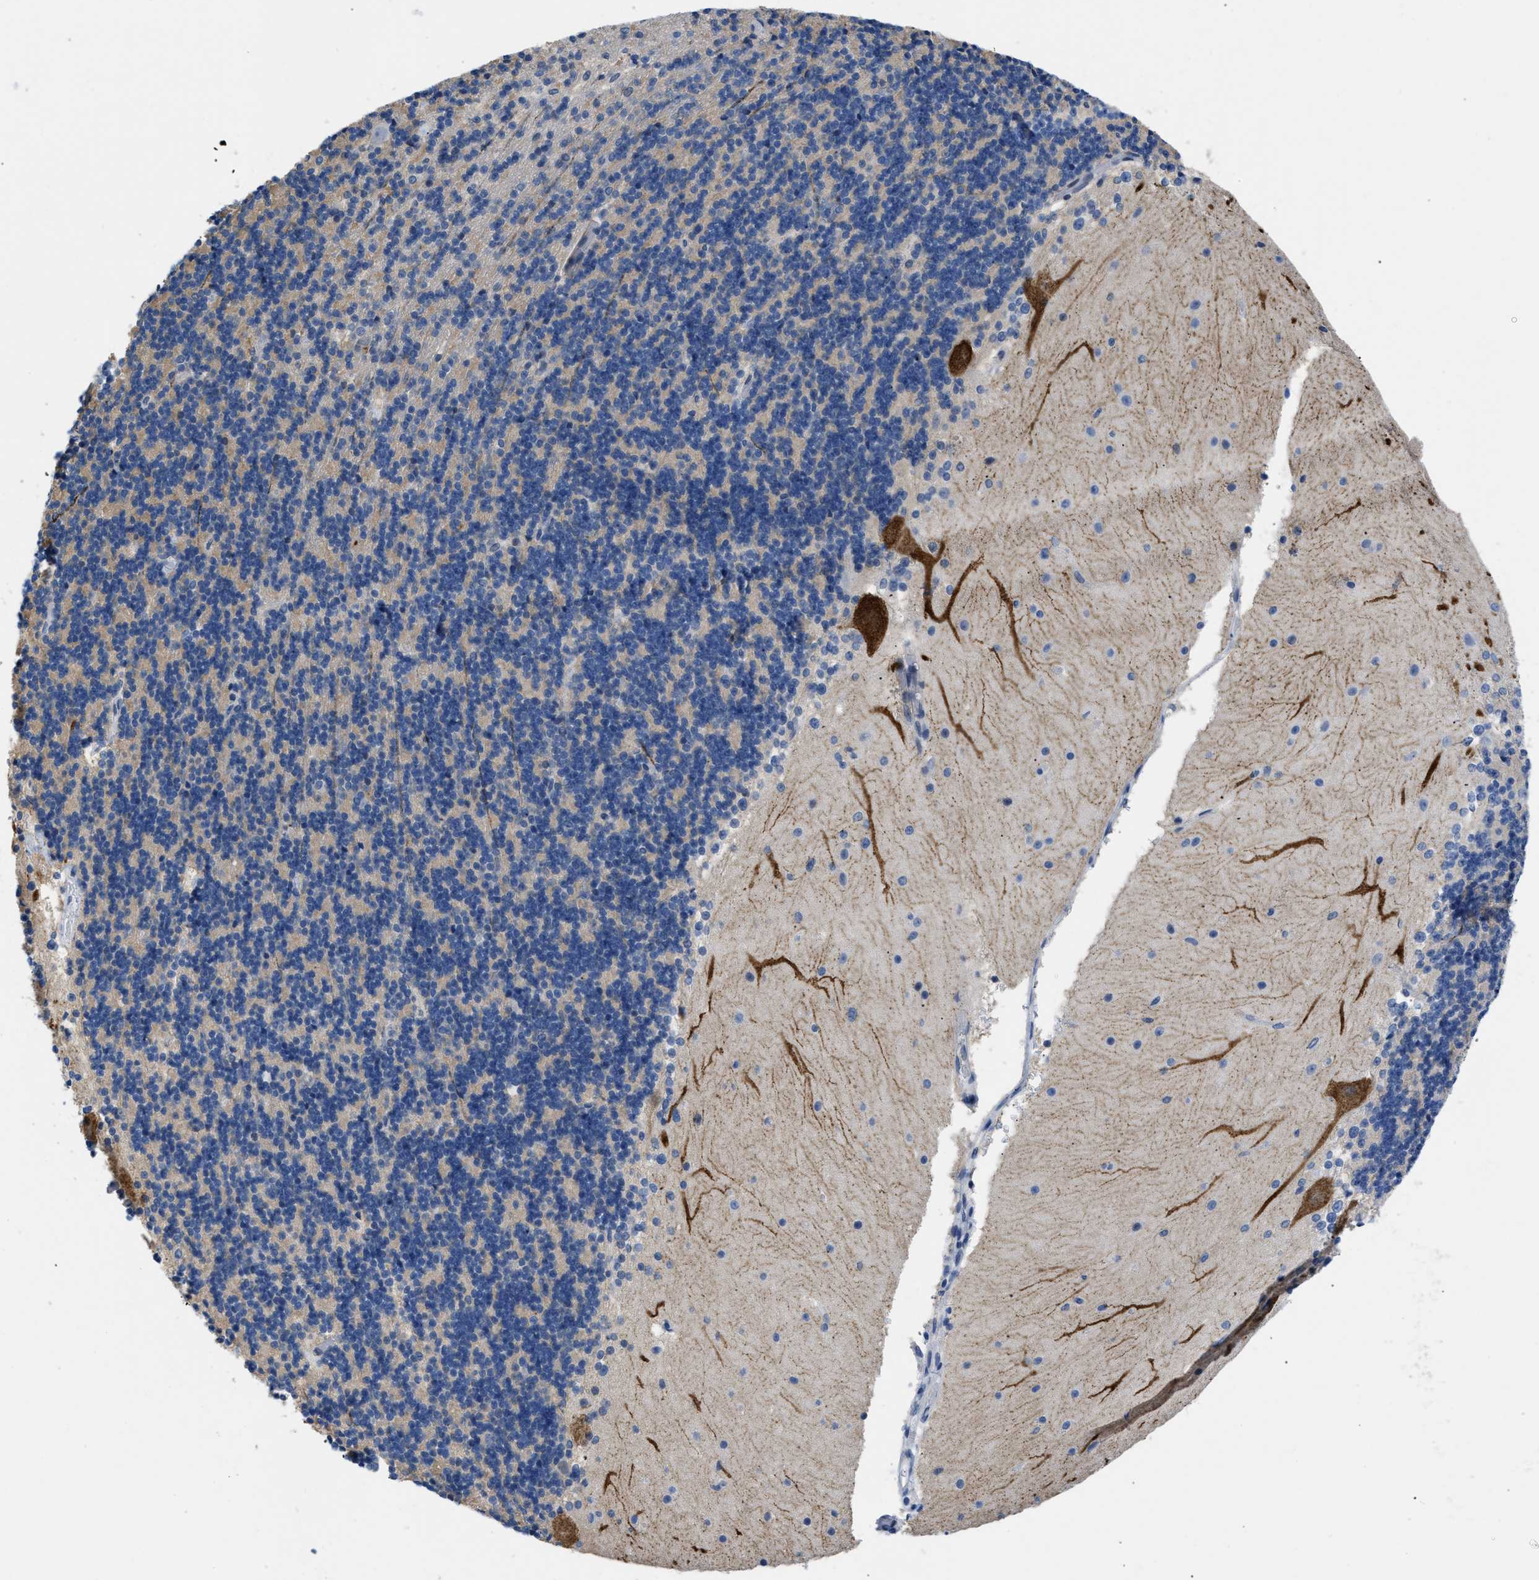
{"staining": {"intensity": "negative", "quantity": "none", "location": "none"}, "tissue": "cerebellum", "cell_type": "Cells in granular layer", "image_type": "normal", "snomed": [{"axis": "morphology", "description": "Normal tissue, NOS"}, {"axis": "topography", "description": "Cerebellum"}], "caption": "IHC photomicrograph of normal cerebellum stained for a protein (brown), which exhibits no positivity in cells in granular layer. (DAB (3,3'-diaminobenzidine) immunohistochemistry, high magnification).", "gene": "BOLL", "patient": {"sex": "female", "age": 19}}